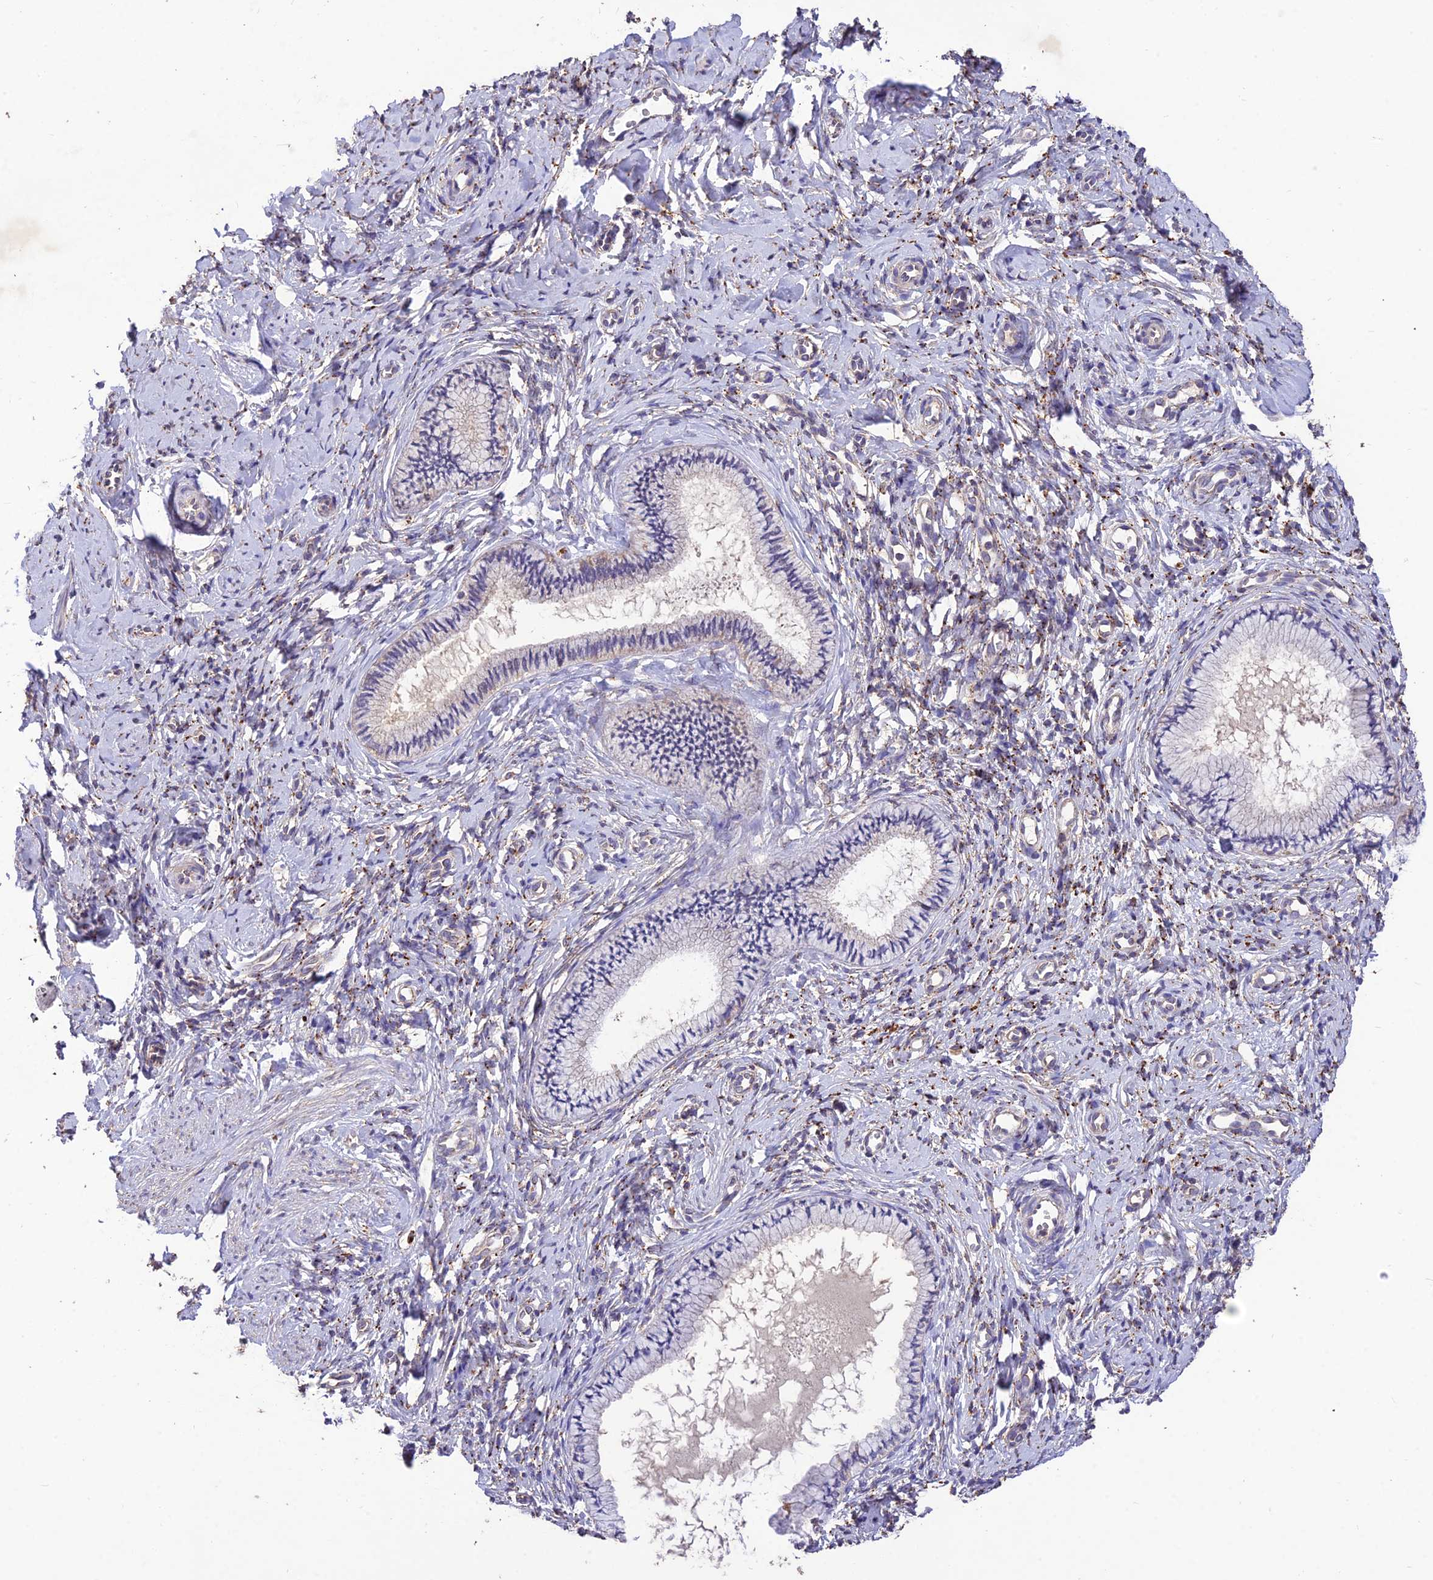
{"staining": {"intensity": "negative", "quantity": "none", "location": "none"}, "tissue": "cervix", "cell_type": "Glandular cells", "image_type": "normal", "snomed": [{"axis": "morphology", "description": "Normal tissue, NOS"}, {"axis": "topography", "description": "Cervix"}], "caption": "Glandular cells are negative for protein expression in normal human cervix. Nuclei are stained in blue.", "gene": "SDHD", "patient": {"sex": "female", "age": 57}}